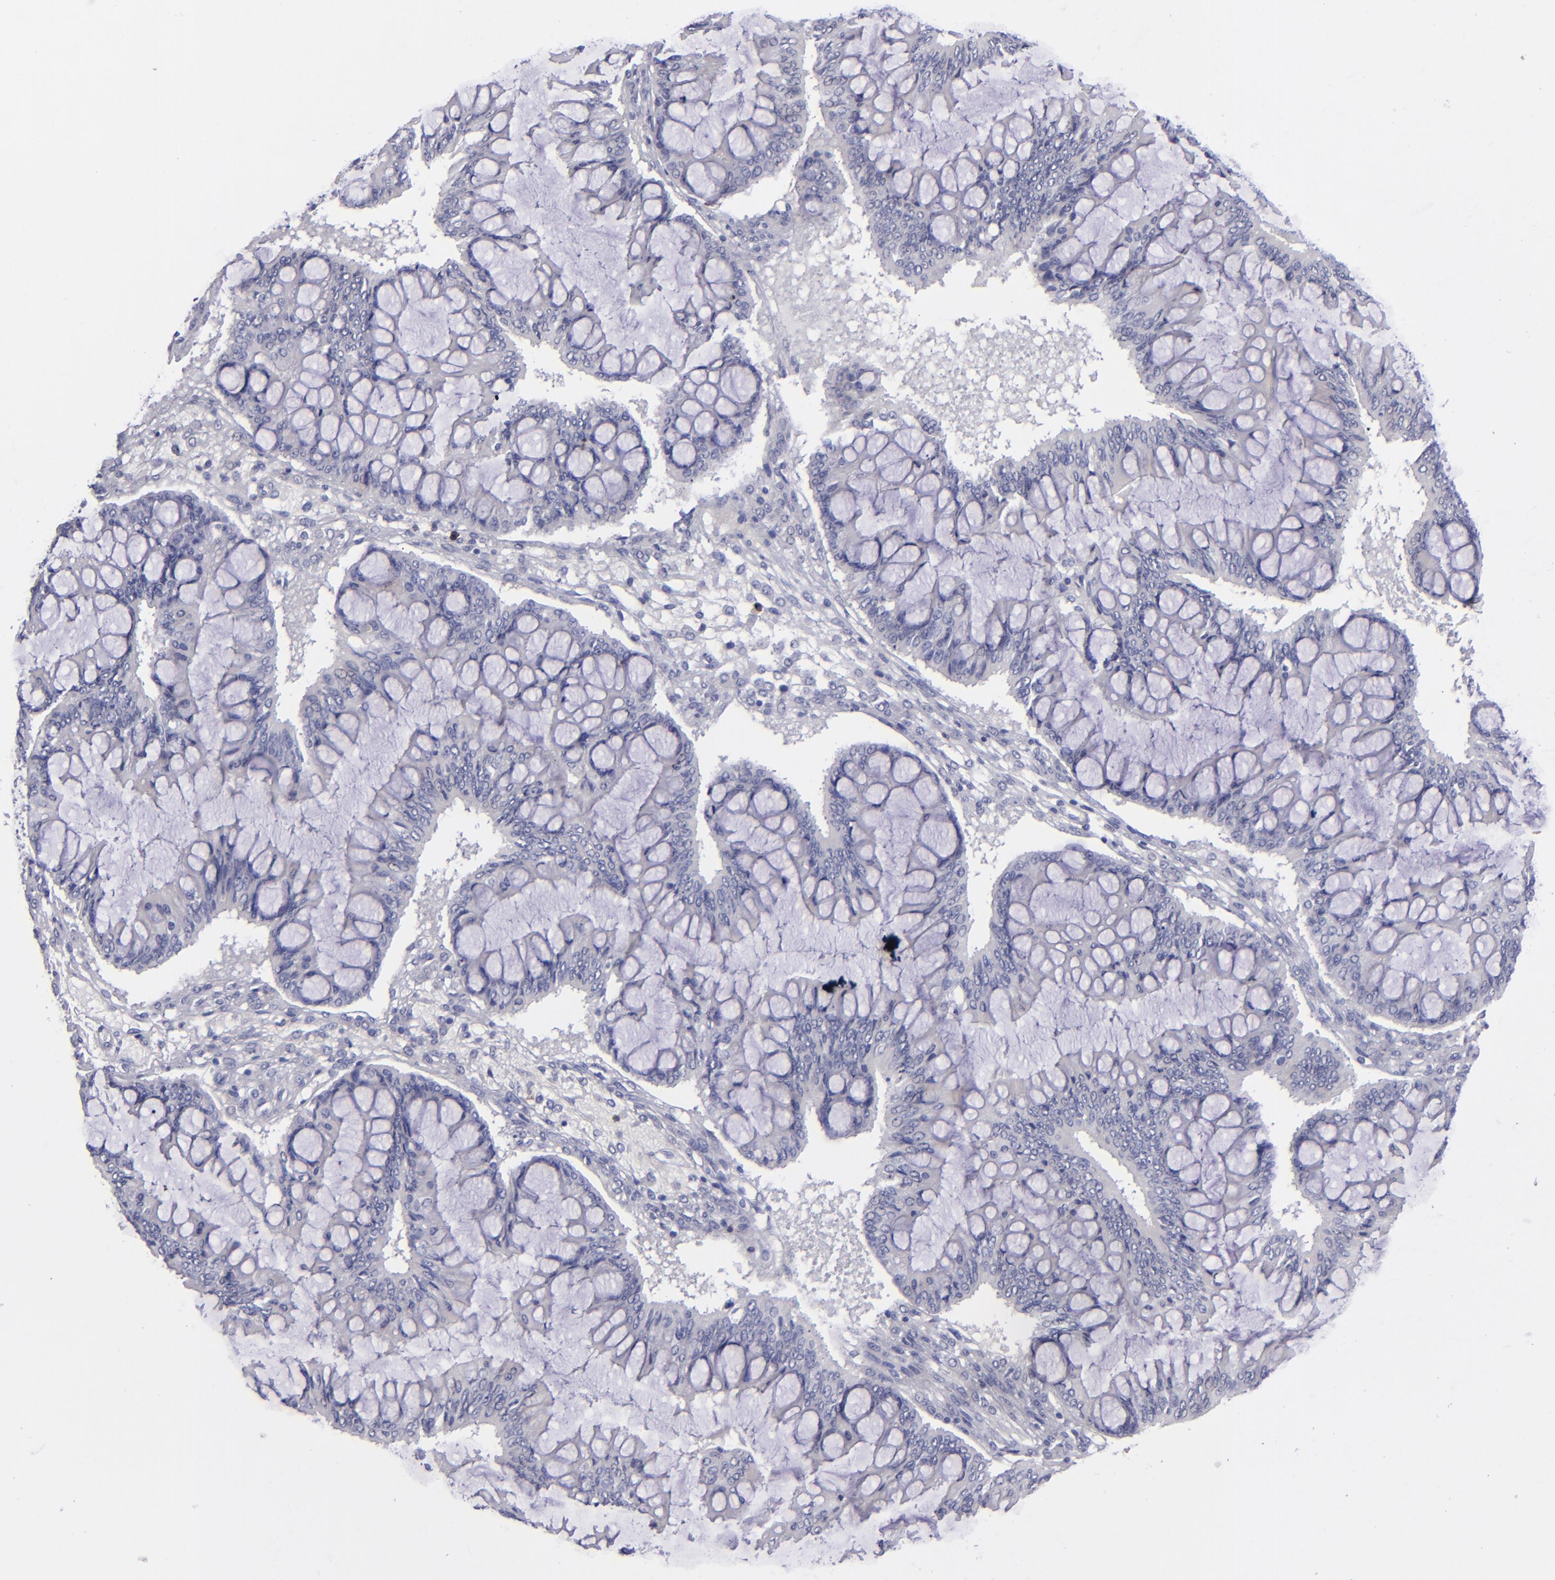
{"staining": {"intensity": "negative", "quantity": "none", "location": "none"}, "tissue": "ovarian cancer", "cell_type": "Tumor cells", "image_type": "cancer", "snomed": [{"axis": "morphology", "description": "Cystadenocarcinoma, mucinous, NOS"}, {"axis": "topography", "description": "Ovary"}], "caption": "Image shows no protein staining in tumor cells of ovarian cancer (mucinous cystadenocarcinoma) tissue.", "gene": "CD2", "patient": {"sex": "female", "age": 73}}